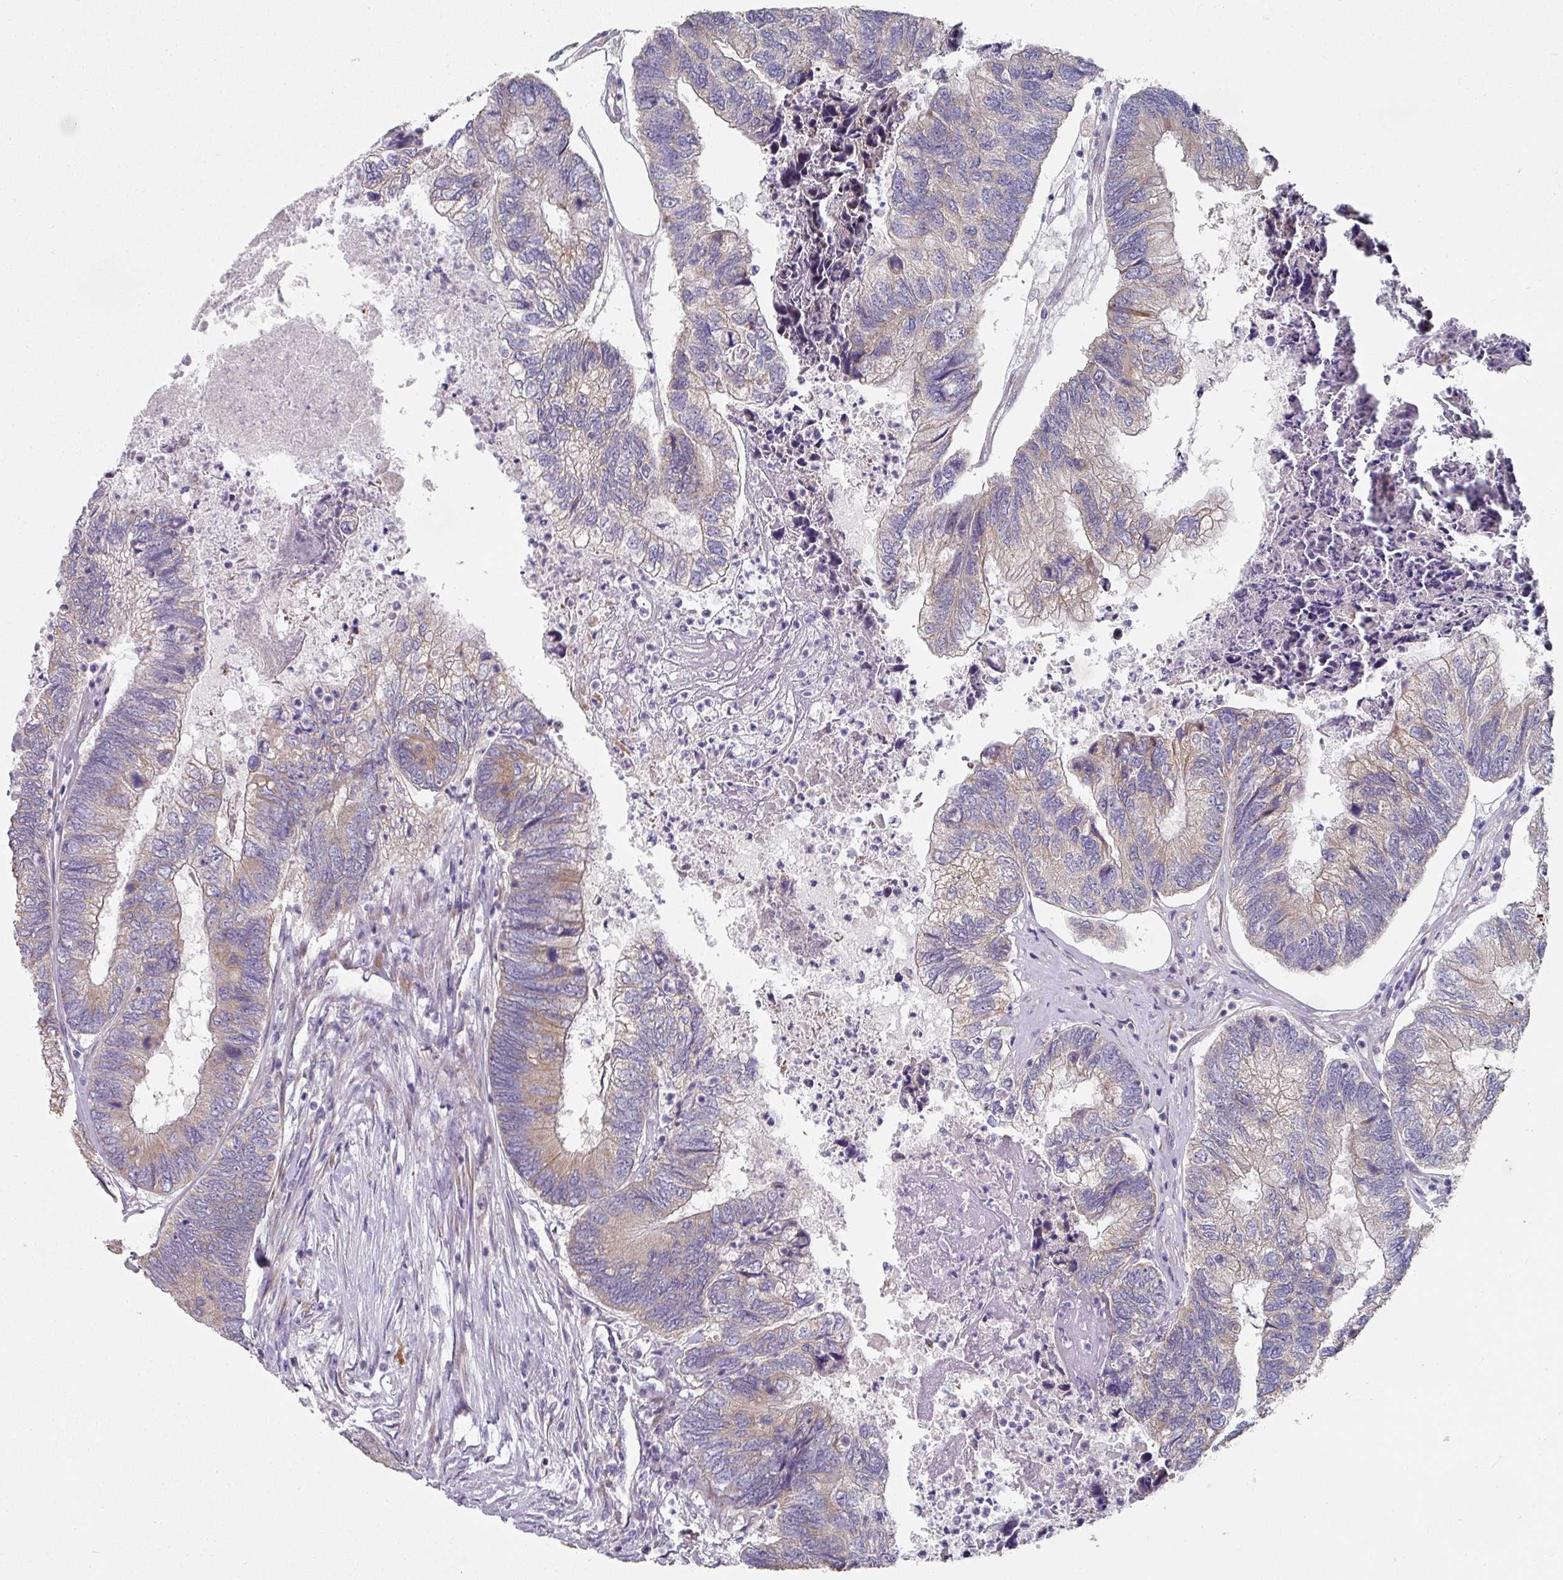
{"staining": {"intensity": "weak", "quantity": "<25%", "location": "cytoplasmic/membranous"}, "tissue": "colorectal cancer", "cell_type": "Tumor cells", "image_type": "cancer", "snomed": [{"axis": "morphology", "description": "Adenocarcinoma, NOS"}, {"axis": "topography", "description": "Colon"}], "caption": "Immunohistochemistry (IHC) image of neoplastic tissue: human colorectal cancer (adenocarcinoma) stained with DAB demonstrates no significant protein staining in tumor cells.", "gene": "PYROXD2", "patient": {"sex": "female", "age": 67}}